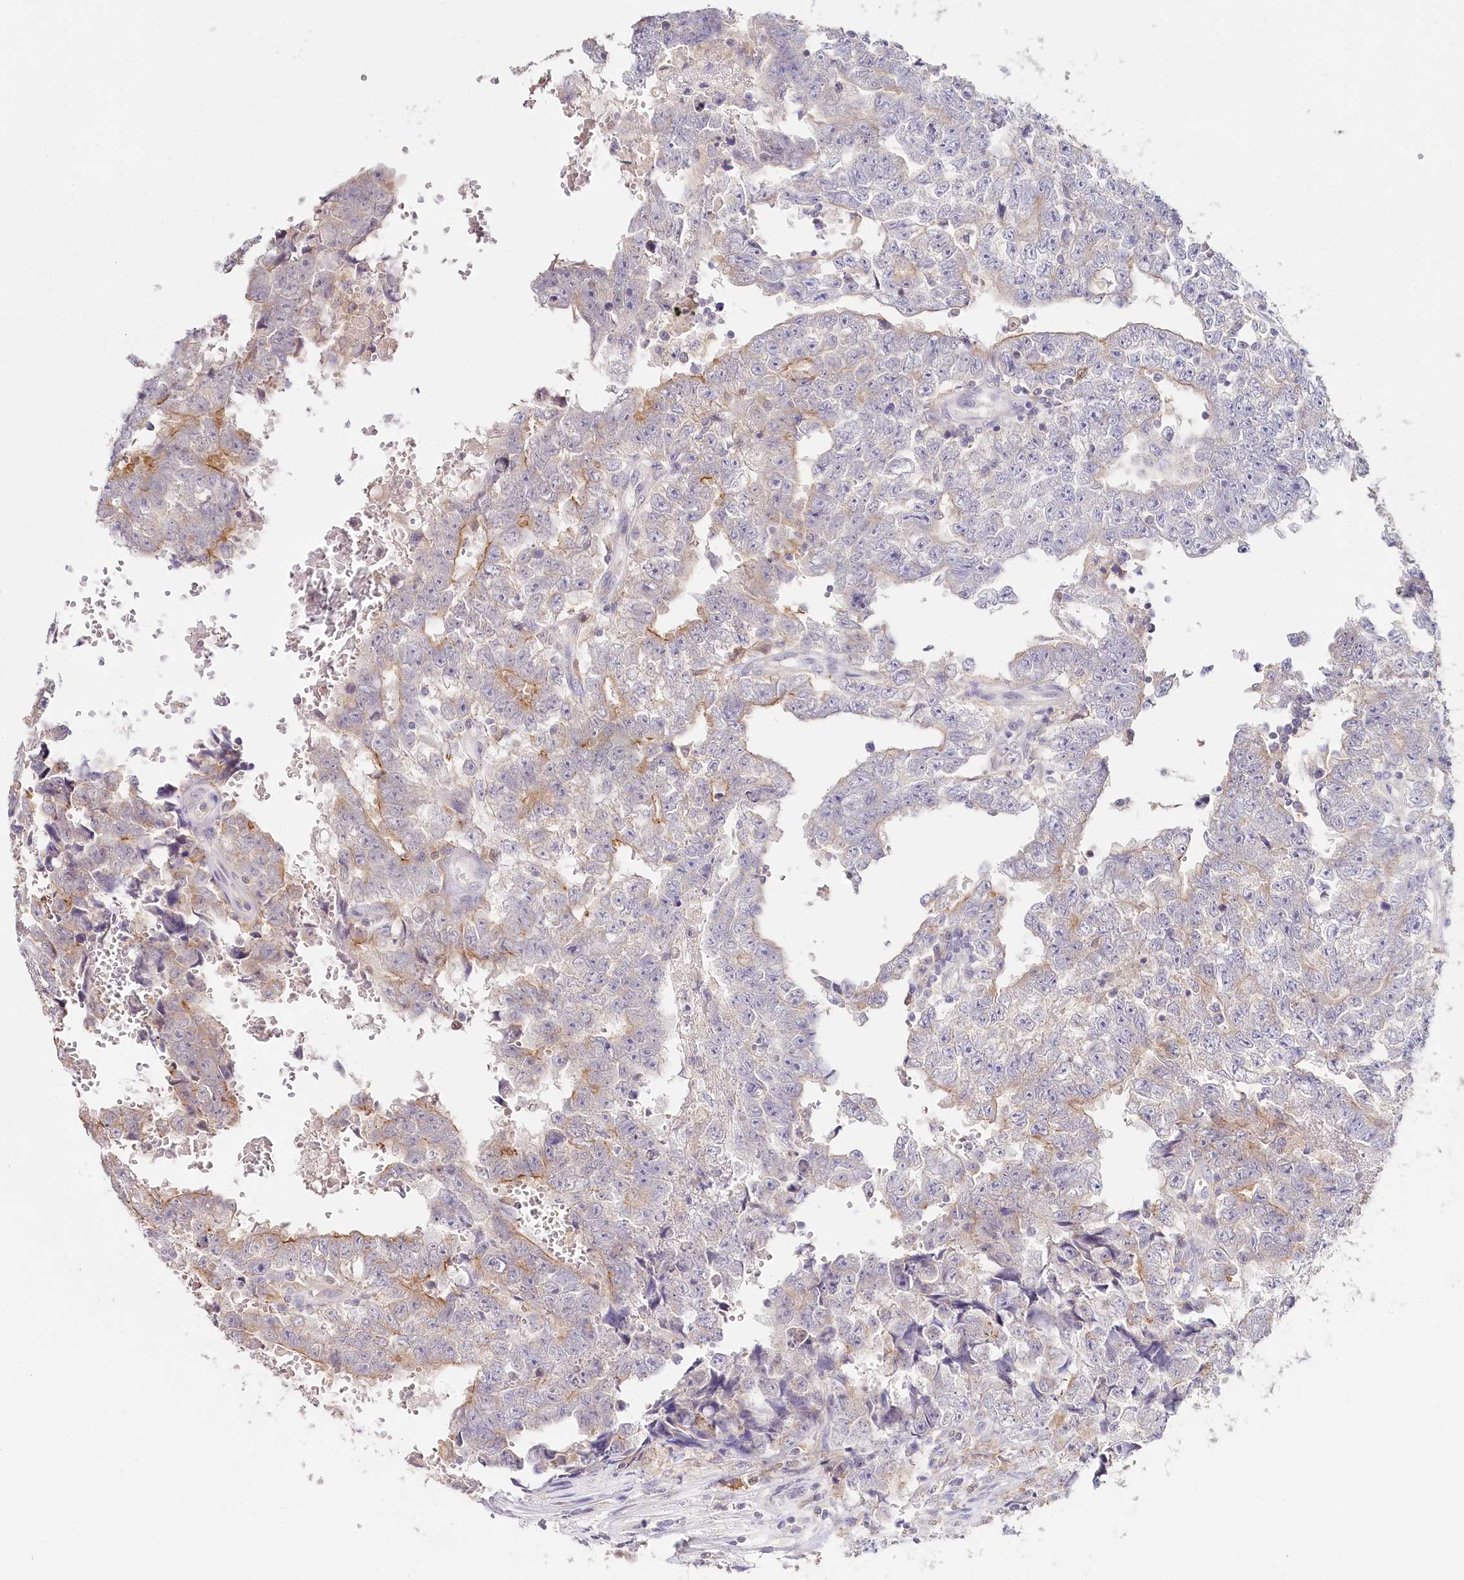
{"staining": {"intensity": "moderate", "quantity": "<25%", "location": "cytoplasmic/membranous"}, "tissue": "testis cancer", "cell_type": "Tumor cells", "image_type": "cancer", "snomed": [{"axis": "morphology", "description": "Carcinoma, Embryonal, NOS"}, {"axis": "topography", "description": "Testis"}], "caption": "Embryonal carcinoma (testis) tissue shows moderate cytoplasmic/membranous positivity in approximately <25% of tumor cells, visualized by immunohistochemistry.", "gene": "DAPK1", "patient": {"sex": "male", "age": 25}}